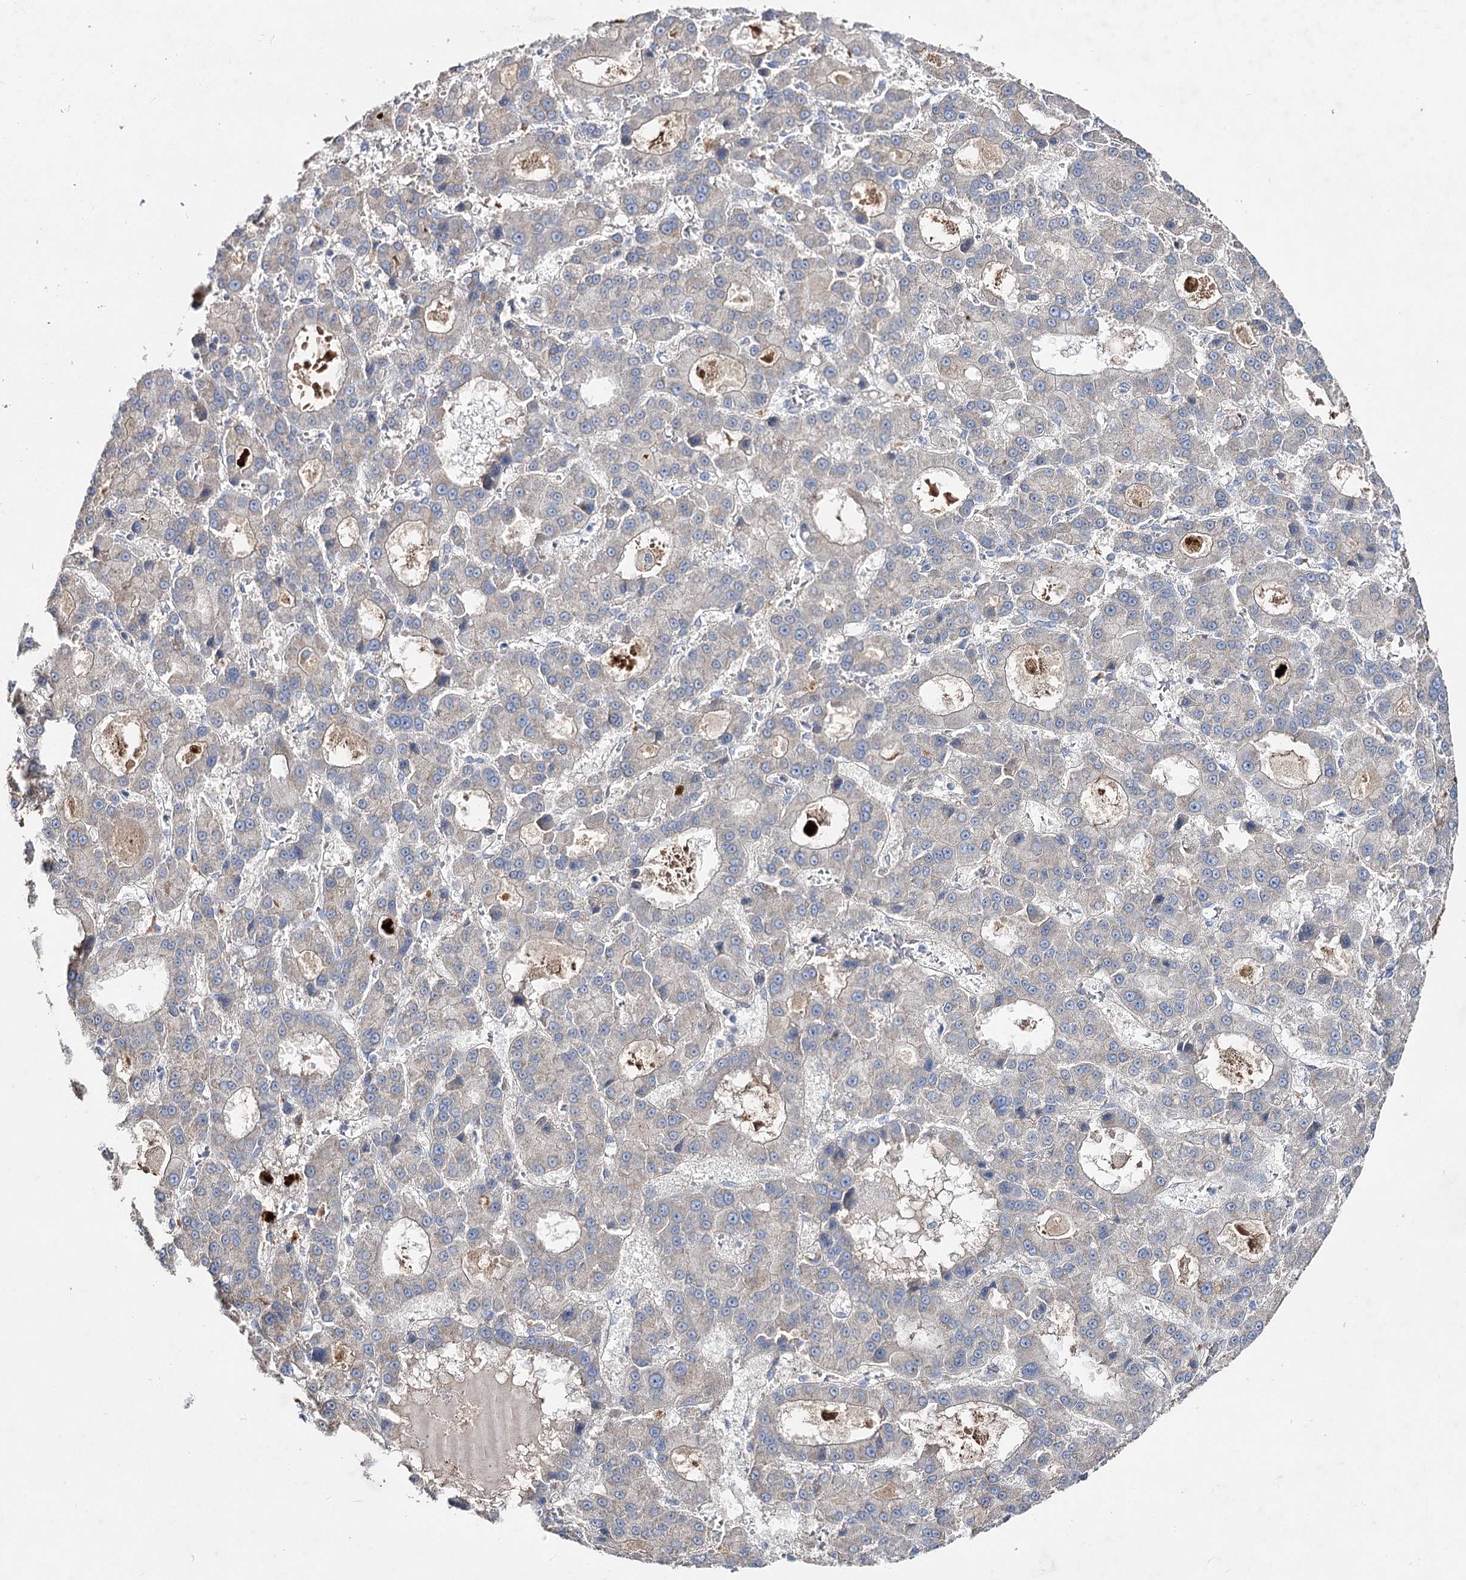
{"staining": {"intensity": "negative", "quantity": "none", "location": "none"}, "tissue": "liver cancer", "cell_type": "Tumor cells", "image_type": "cancer", "snomed": [{"axis": "morphology", "description": "Carcinoma, Hepatocellular, NOS"}, {"axis": "topography", "description": "Liver"}], "caption": "Immunohistochemistry (IHC) histopathology image of neoplastic tissue: human liver hepatocellular carcinoma stained with DAB (3,3'-diaminobenzidine) demonstrates no significant protein expression in tumor cells.", "gene": "IL1RAP", "patient": {"sex": "male", "age": 70}}